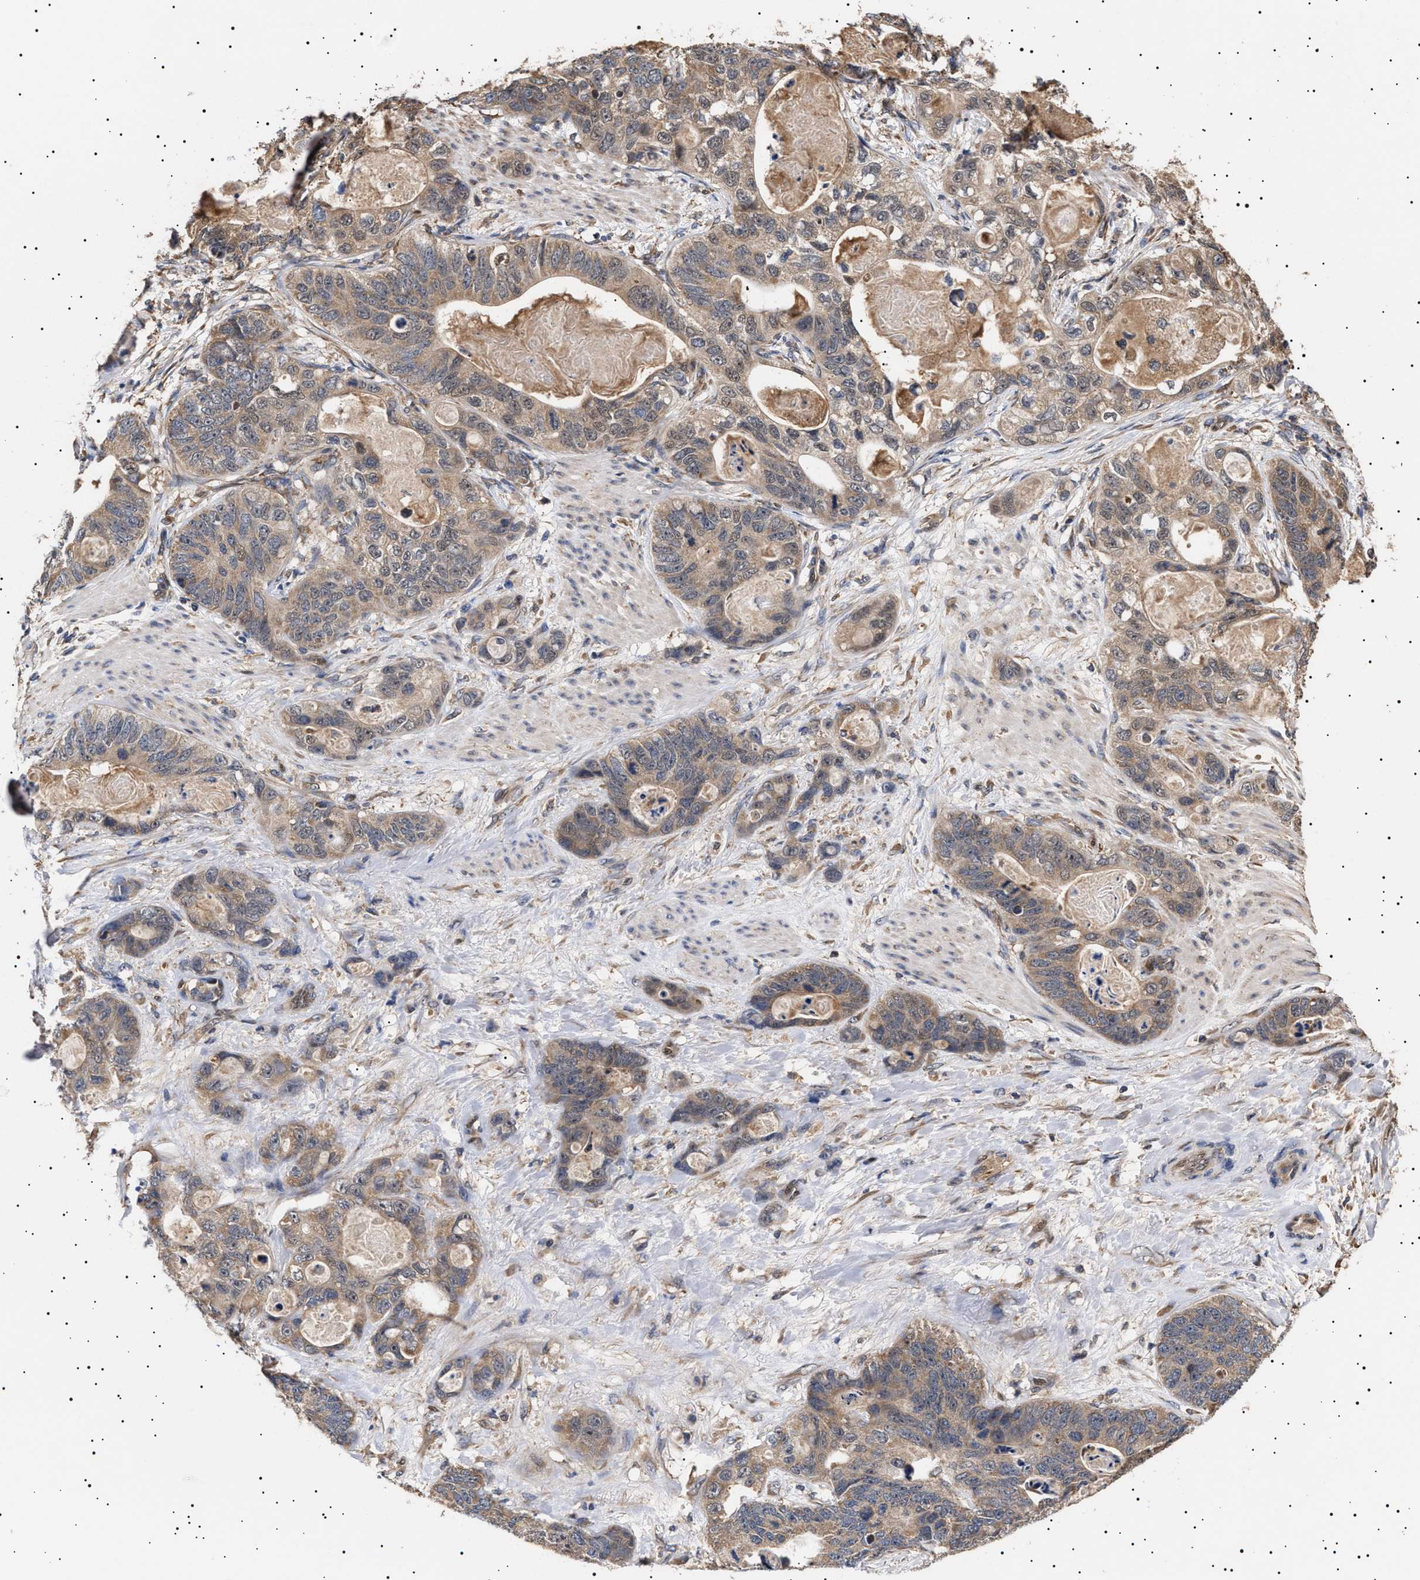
{"staining": {"intensity": "moderate", "quantity": ">75%", "location": "cytoplasmic/membranous"}, "tissue": "stomach cancer", "cell_type": "Tumor cells", "image_type": "cancer", "snomed": [{"axis": "morphology", "description": "Normal tissue, NOS"}, {"axis": "morphology", "description": "Adenocarcinoma, NOS"}, {"axis": "topography", "description": "Stomach"}], "caption": "An immunohistochemistry micrograph of neoplastic tissue is shown. Protein staining in brown highlights moderate cytoplasmic/membranous positivity in stomach cancer (adenocarcinoma) within tumor cells.", "gene": "KRBA1", "patient": {"sex": "female", "age": 89}}